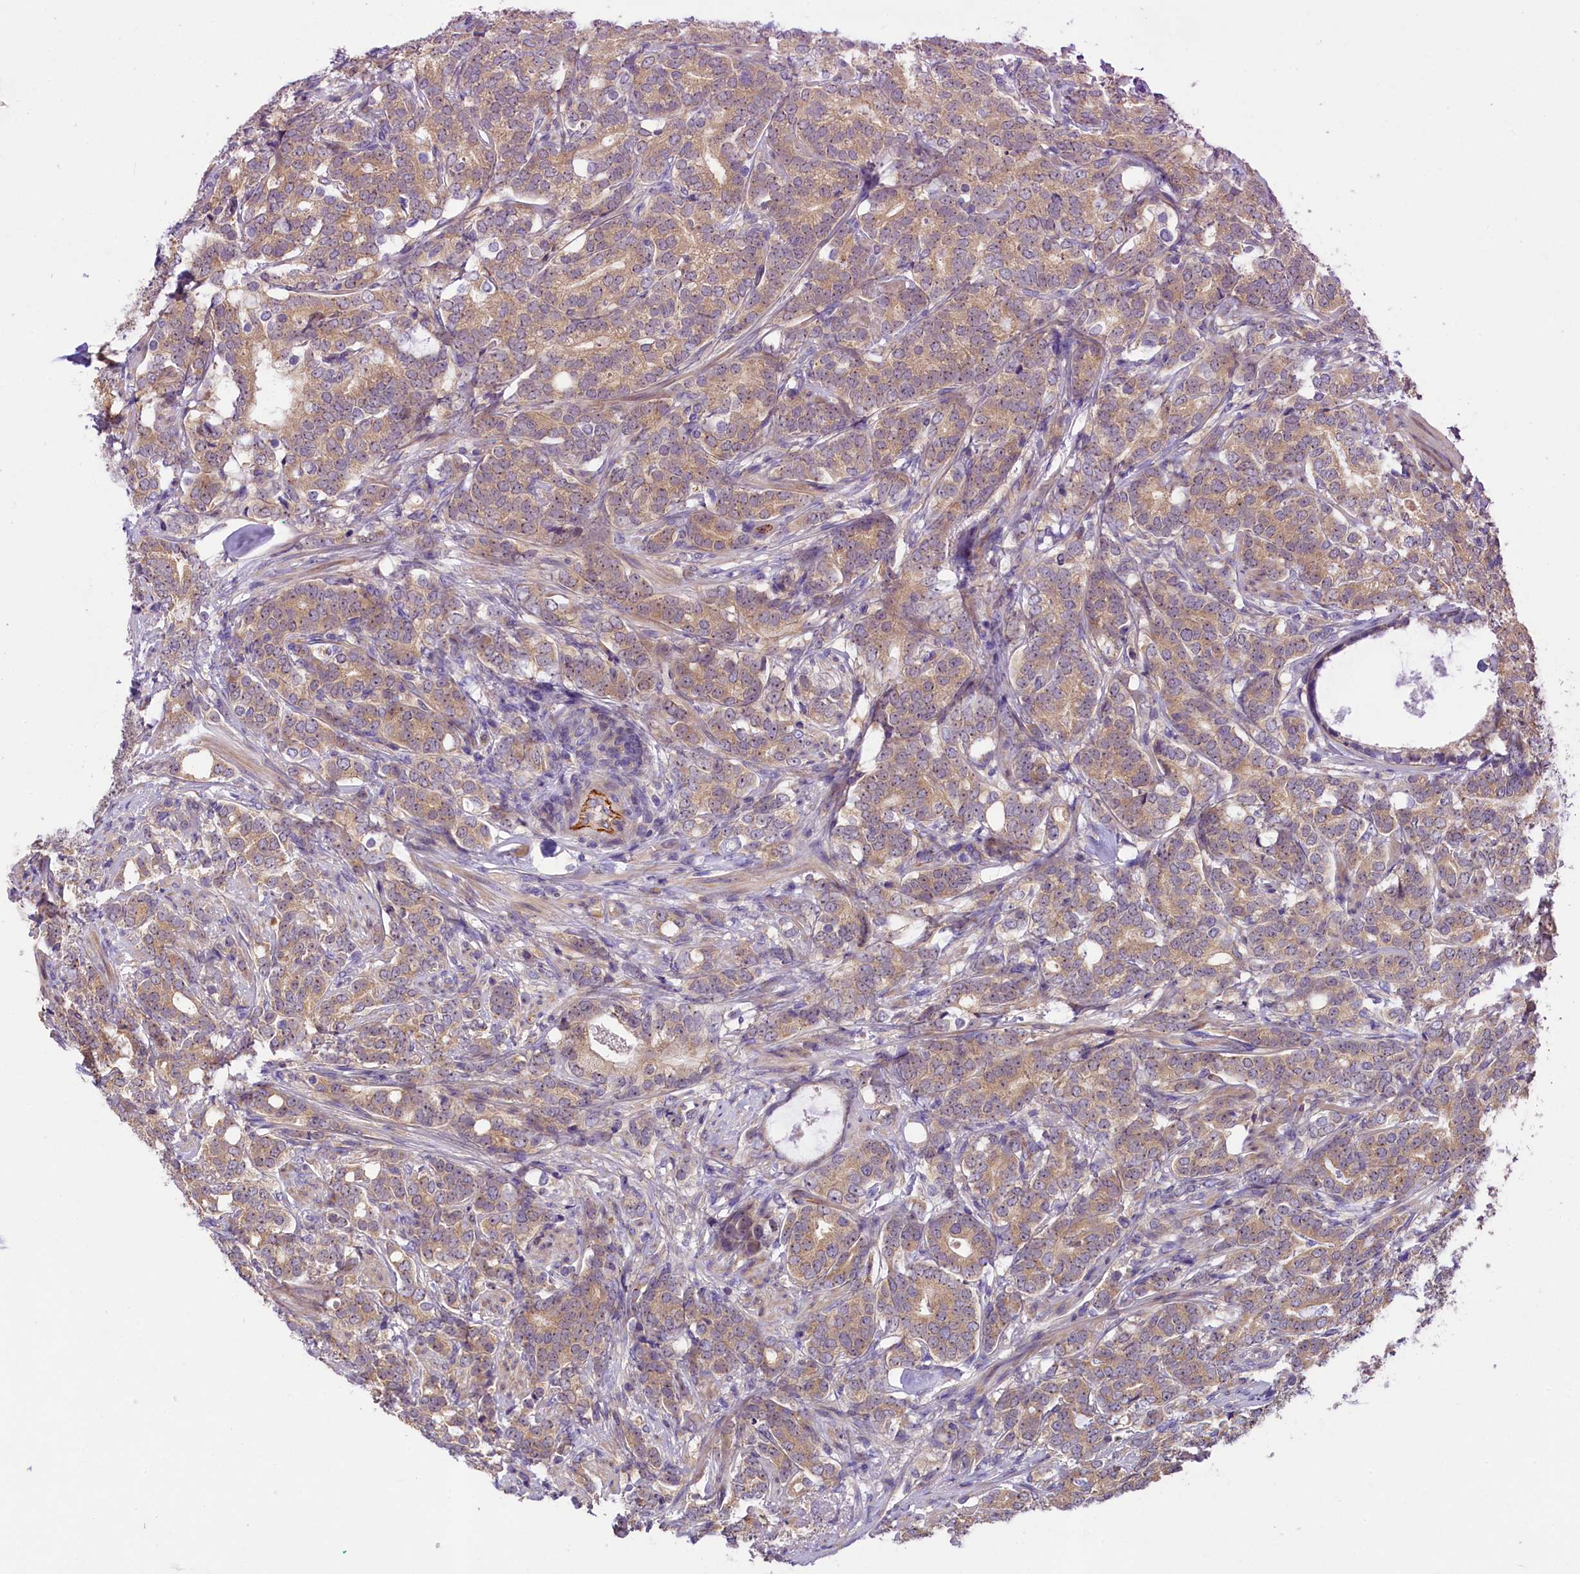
{"staining": {"intensity": "weak", "quantity": ">75%", "location": "cytoplasmic/membranous"}, "tissue": "prostate cancer", "cell_type": "Tumor cells", "image_type": "cancer", "snomed": [{"axis": "morphology", "description": "Adenocarcinoma, Low grade"}, {"axis": "topography", "description": "Prostate"}], "caption": "High-magnification brightfield microscopy of adenocarcinoma (low-grade) (prostate) stained with DAB (3,3'-diaminobenzidine) (brown) and counterstained with hematoxylin (blue). tumor cells exhibit weak cytoplasmic/membranous expression is seen in about>75% of cells.", "gene": "UBXN6", "patient": {"sex": "male", "age": 71}}